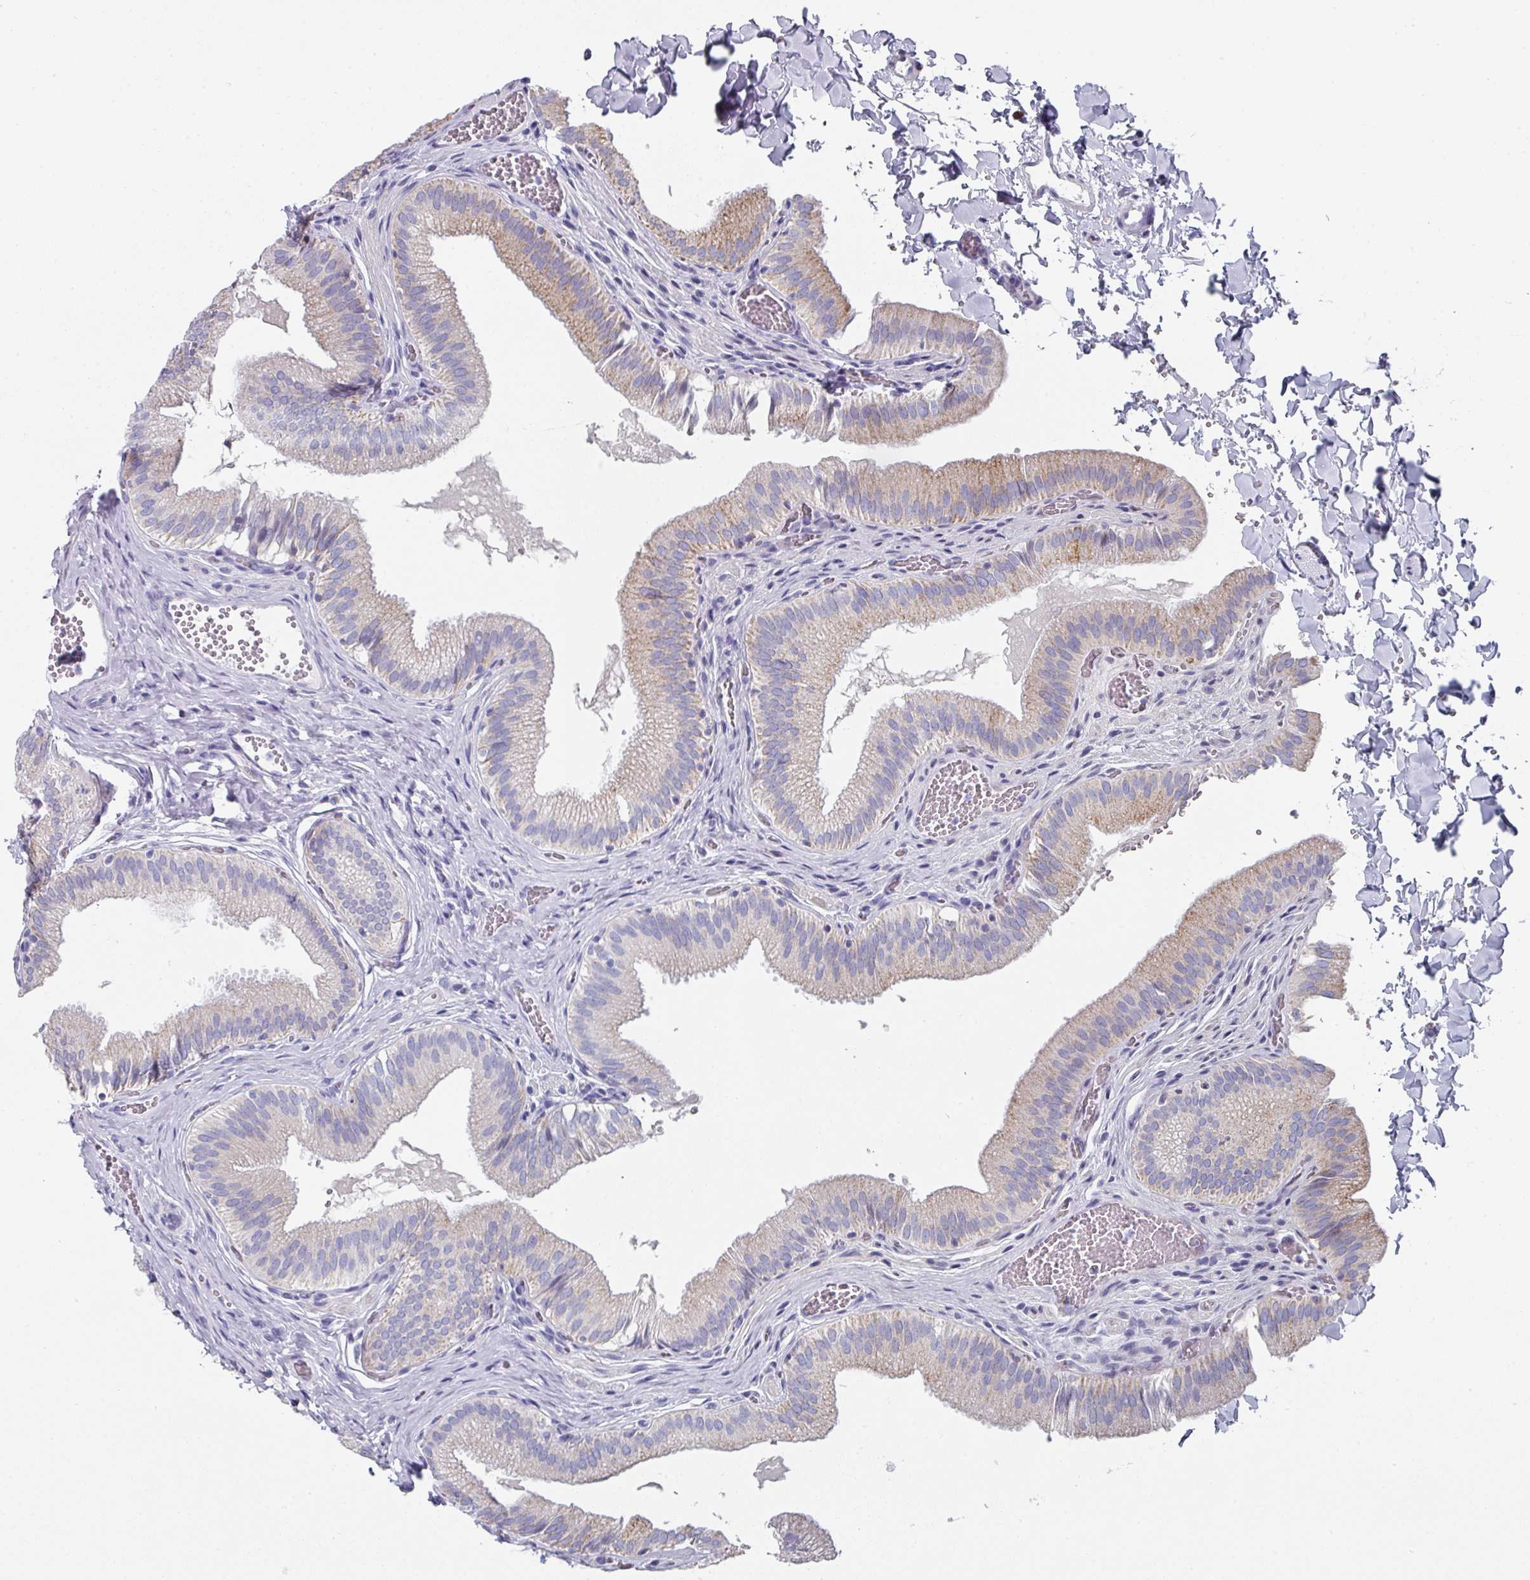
{"staining": {"intensity": "weak", "quantity": "25%-75%", "location": "cytoplasmic/membranous"}, "tissue": "gallbladder", "cell_type": "Glandular cells", "image_type": "normal", "snomed": [{"axis": "morphology", "description": "Normal tissue, NOS"}, {"axis": "topography", "description": "Gallbladder"}, {"axis": "topography", "description": "Peripheral nerve tissue"}], "caption": "Protein expression by IHC displays weak cytoplasmic/membranous expression in approximately 25%-75% of glandular cells in normal gallbladder.", "gene": "SETBP1", "patient": {"sex": "male", "age": 17}}